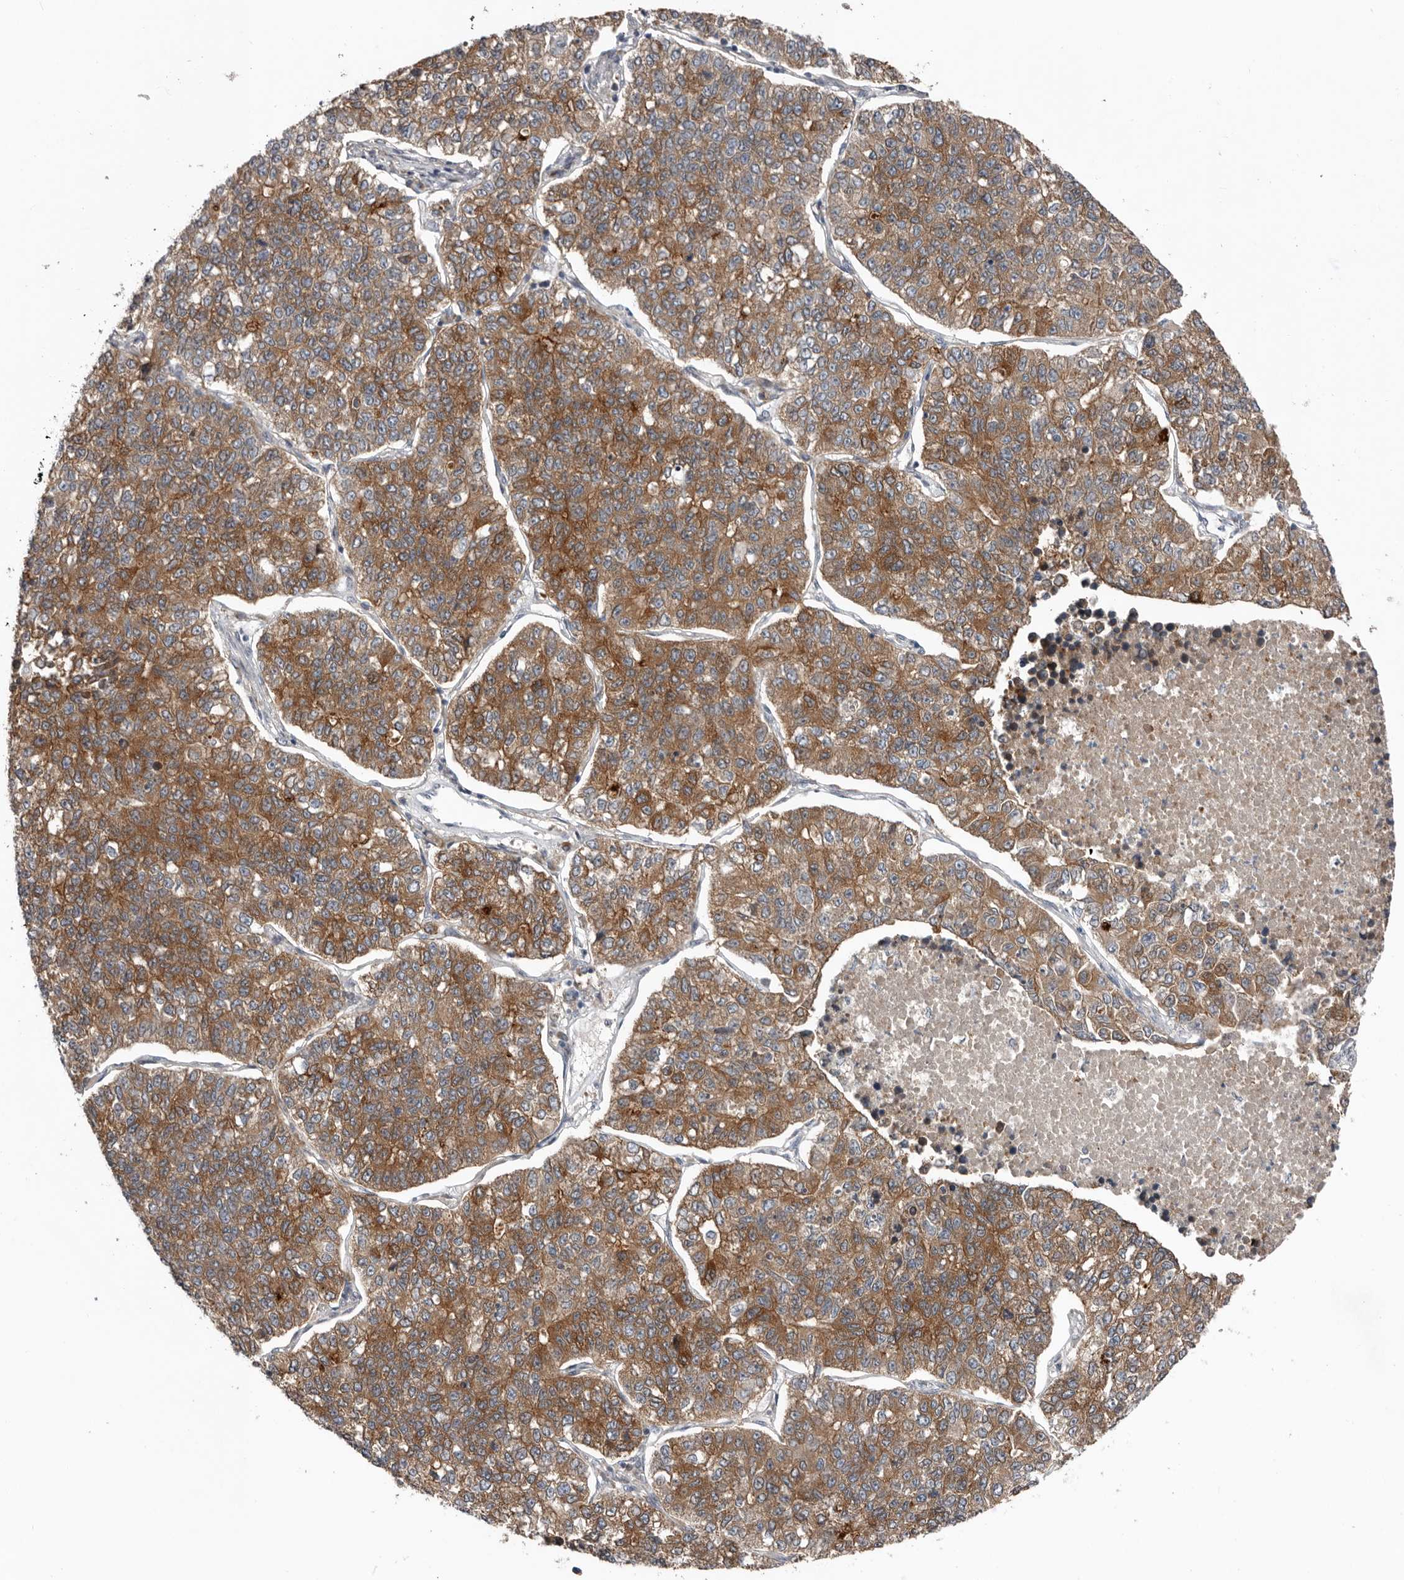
{"staining": {"intensity": "moderate", "quantity": ">75%", "location": "cytoplasmic/membranous"}, "tissue": "lung cancer", "cell_type": "Tumor cells", "image_type": "cancer", "snomed": [{"axis": "morphology", "description": "Adenocarcinoma, NOS"}, {"axis": "topography", "description": "Lung"}], "caption": "Tumor cells display moderate cytoplasmic/membranous staining in about >75% of cells in lung adenocarcinoma.", "gene": "CHML", "patient": {"sex": "male", "age": 49}}